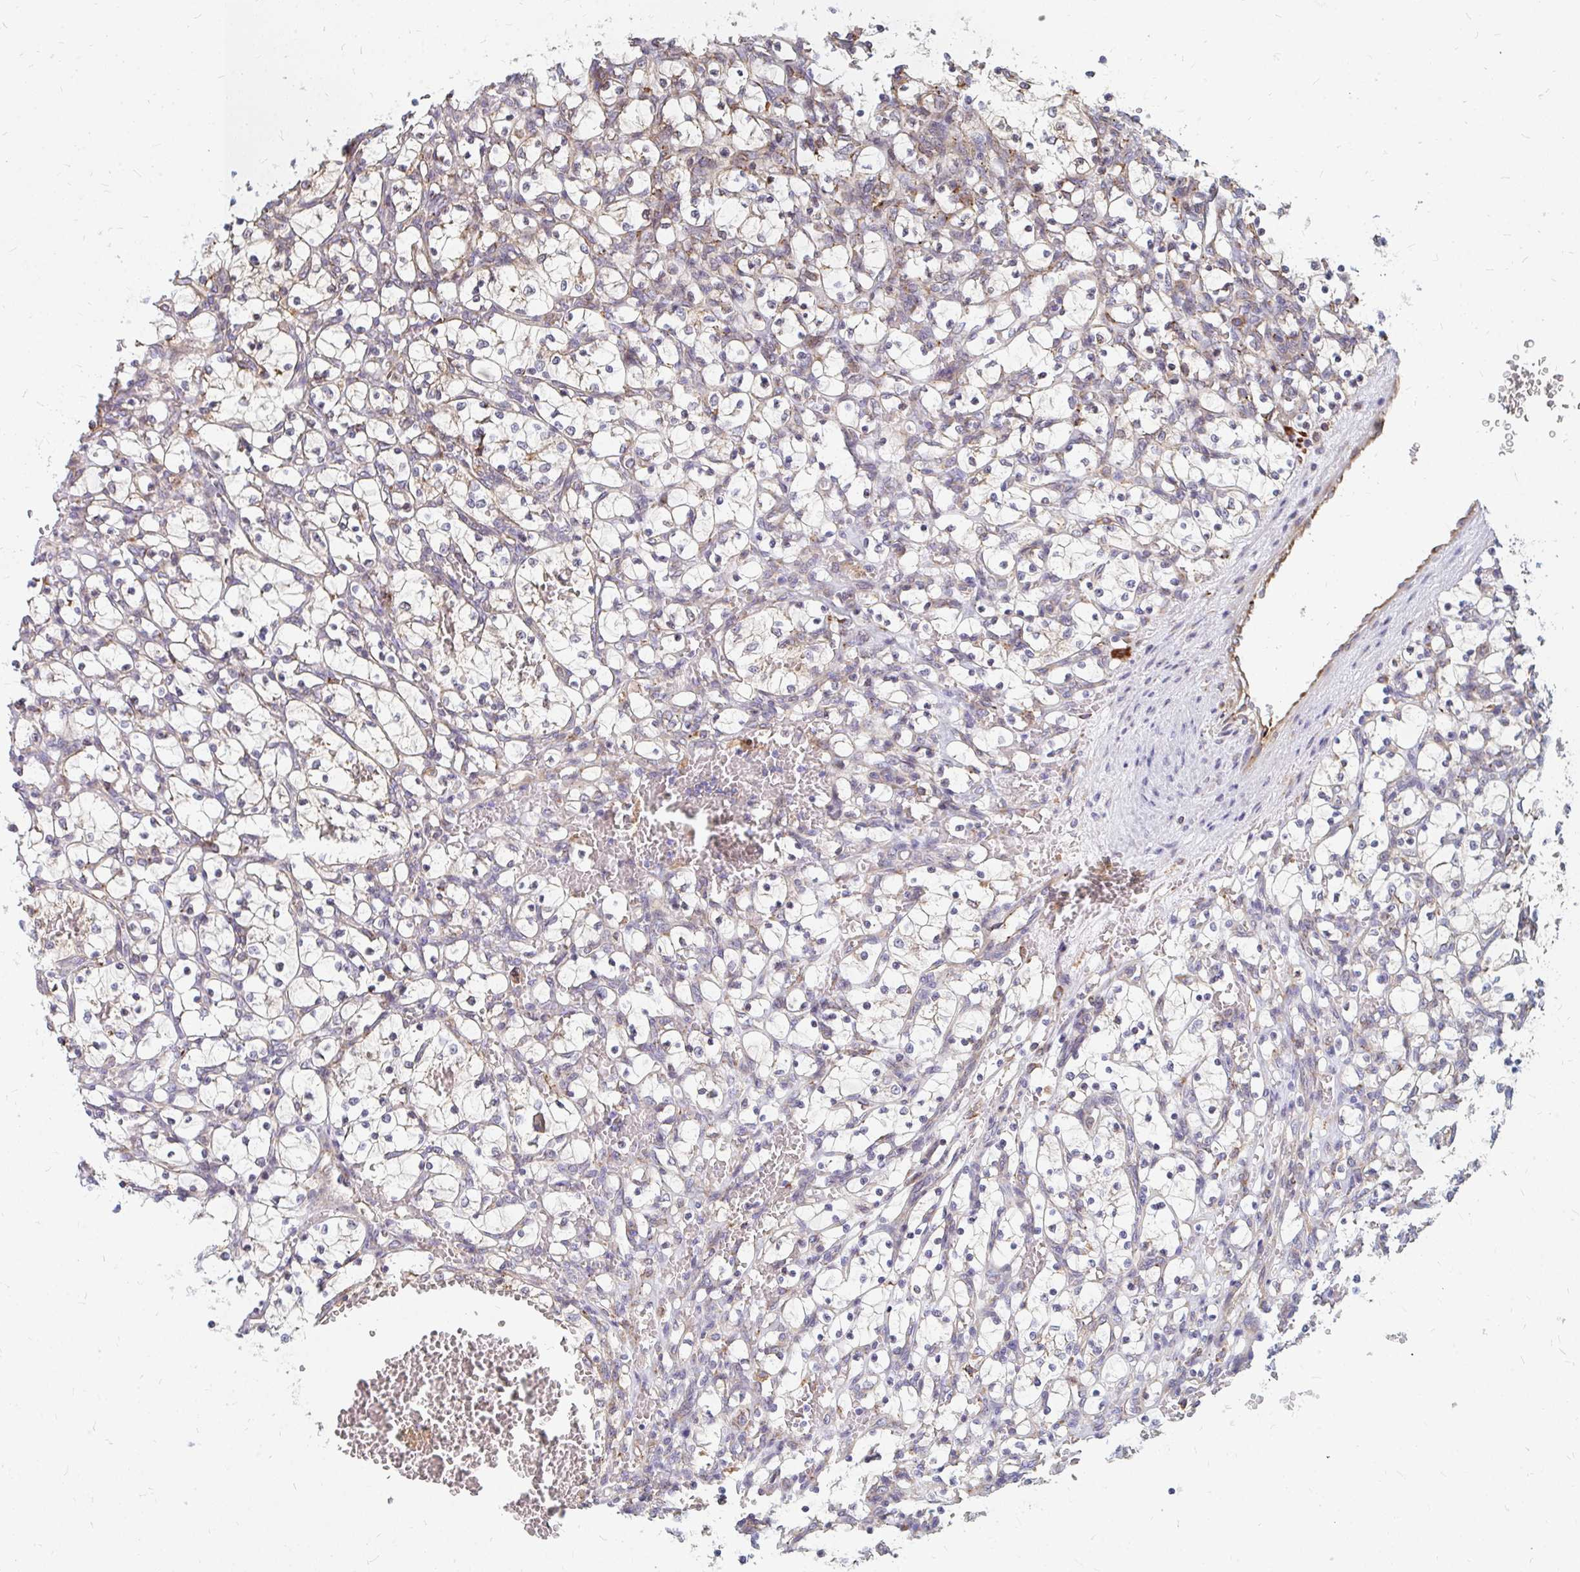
{"staining": {"intensity": "negative", "quantity": "none", "location": "none"}, "tissue": "renal cancer", "cell_type": "Tumor cells", "image_type": "cancer", "snomed": [{"axis": "morphology", "description": "Adenocarcinoma, NOS"}, {"axis": "topography", "description": "Kidney"}], "caption": "DAB (3,3'-diaminobenzidine) immunohistochemical staining of renal cancer exhibits no significant expression in tumor cells.", "gene": "PPP1R13L", "patient": {"sex": "female", "age": 69}}